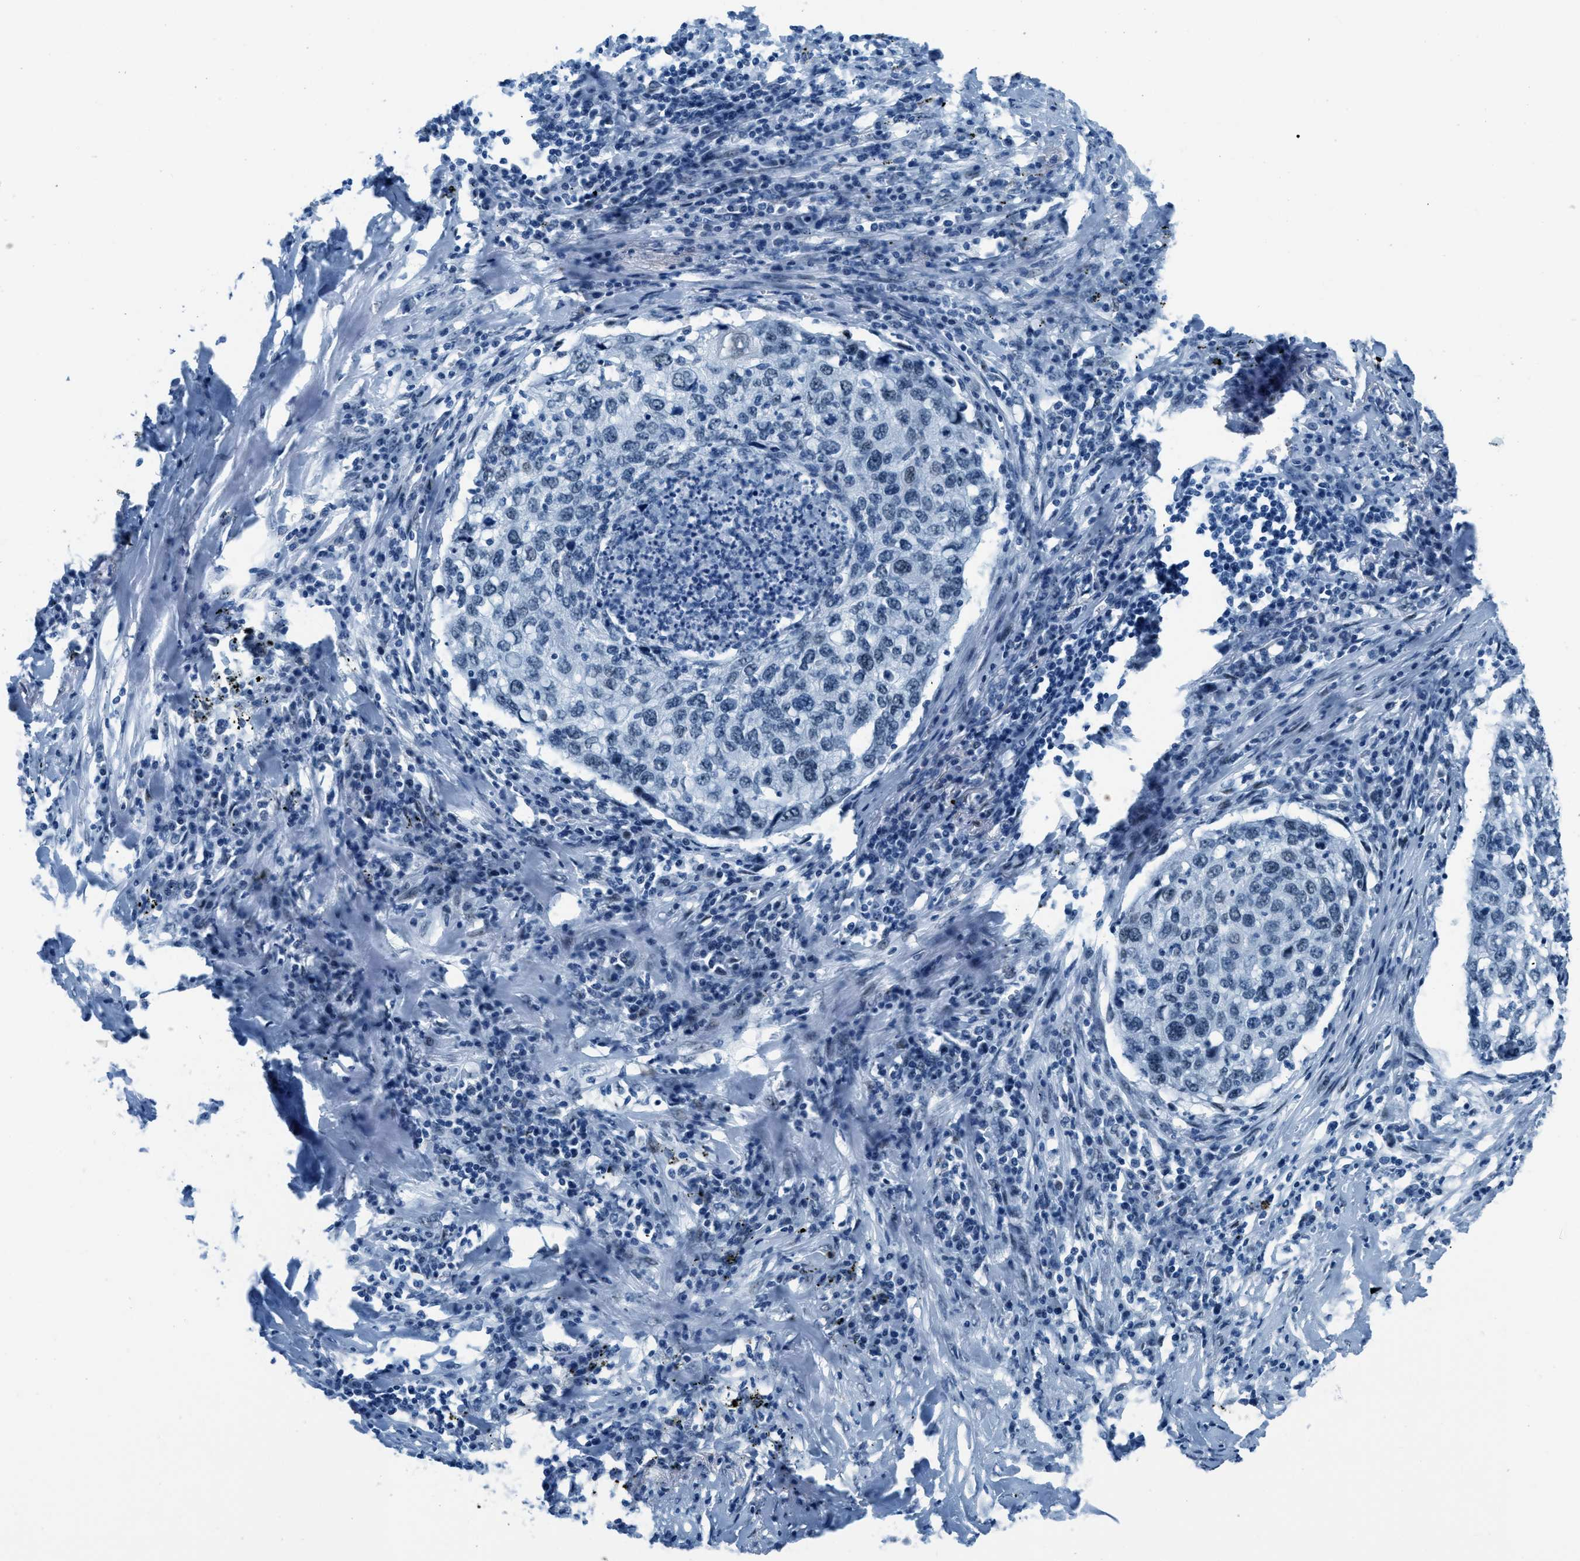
{"staining": {"intensity": "negative", "quantity": "none", "location": "none"}, "tissue": "lung cancer", "cell_type": "Tumor cells", "image_type": "cancer", "snomed": [{"axis": "morphology", "description": "Squamous cell carcinoma, NOS"}, {"axis": "topography", "description": "Lung"}], "caption": "Lung cancer (squamous cell carcinoma) was stained to show a protein in brown. There is no significant positivity in tumor cells.", "gene": "PLA2G2A", "patient": {"sex": "female", "age": 63}}